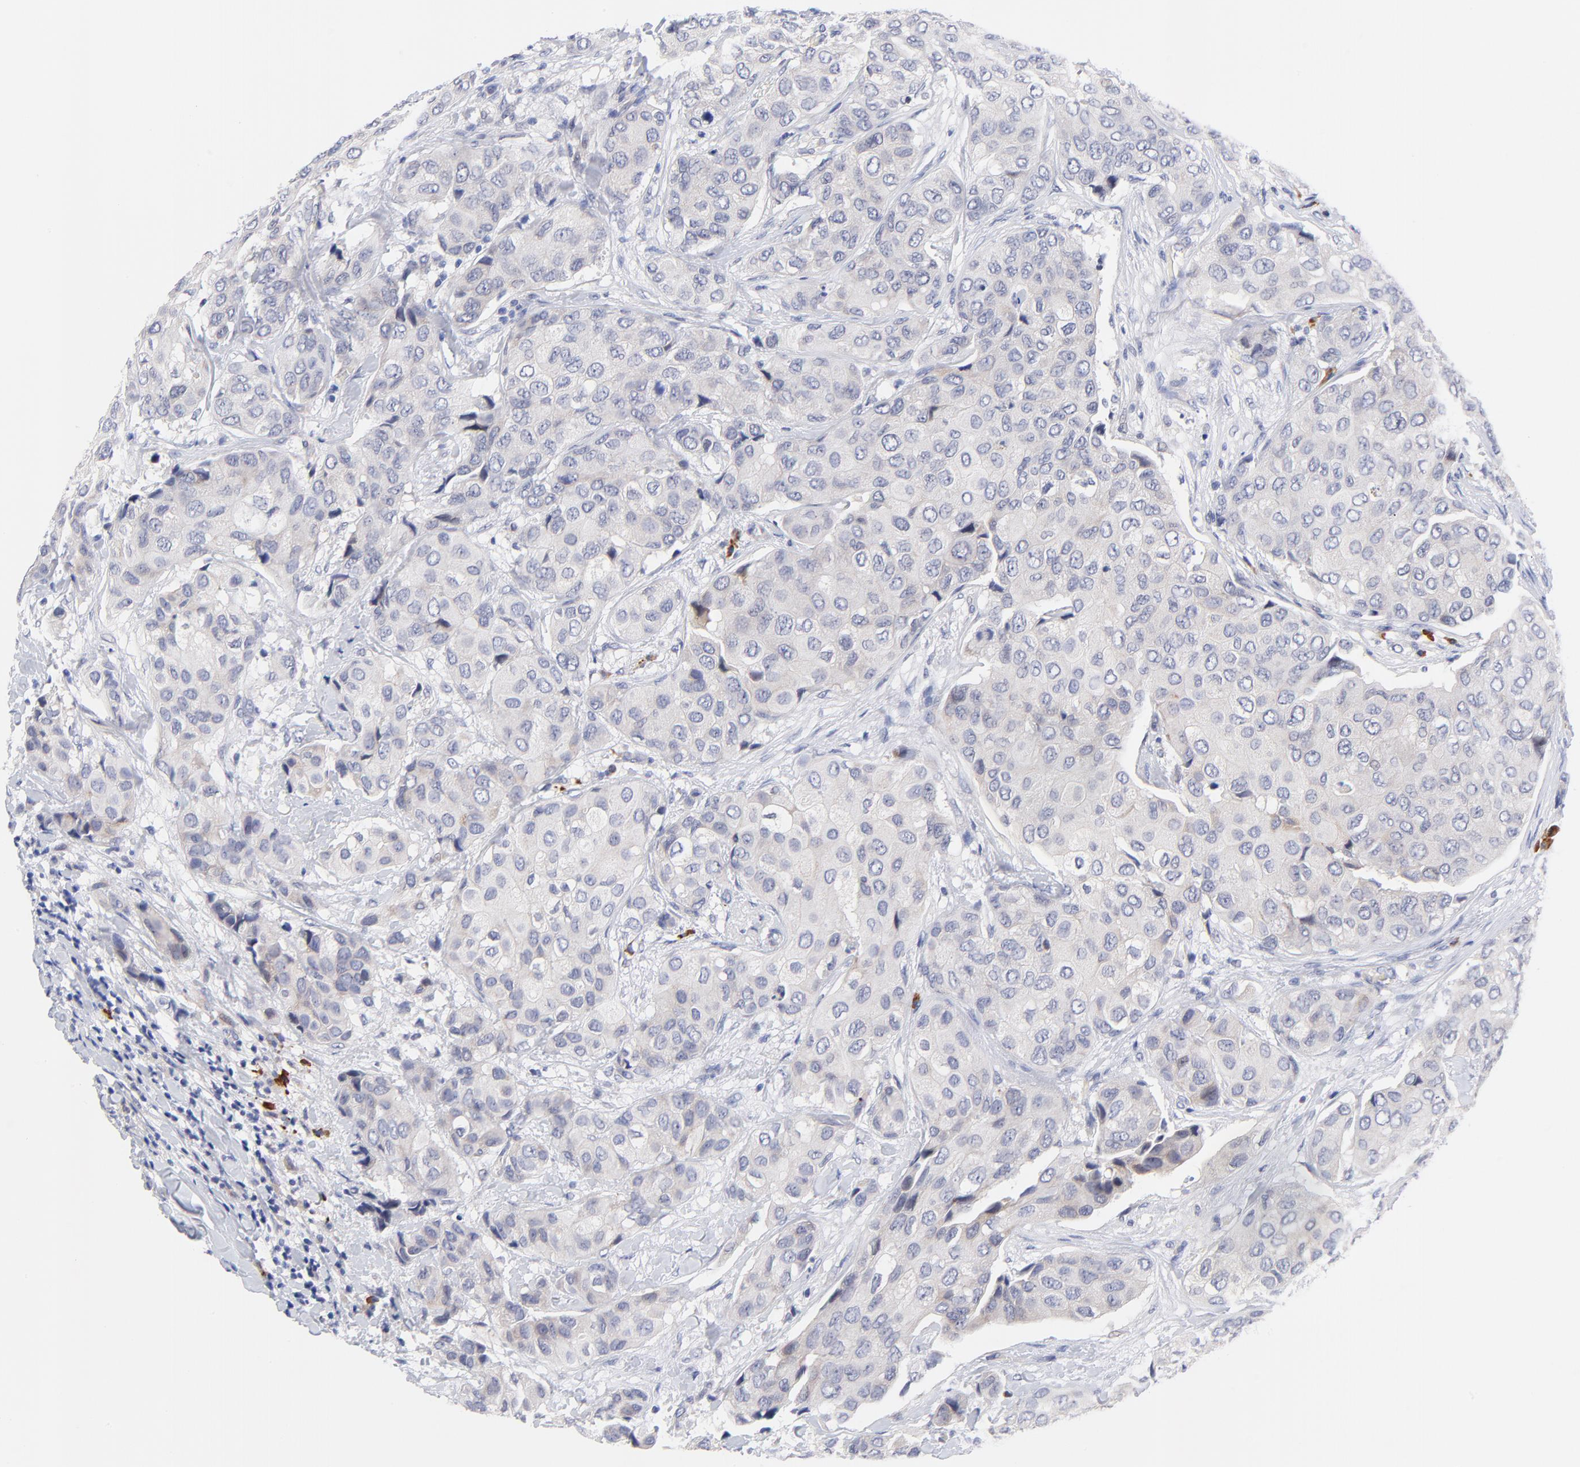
{"staining": {"intensity": "weak", "quantity": "<25%", "location": "cytoplasmic/membranous"}, "tissue": "breast cancer", "cell_type": "Tumor cells", "image_type": "cancer", "snomed": [{"axis": "morphology", "description": "Duct carcinoma"}, {"axis": "topography", "description": "Breast"}], "caption": "Immunohistochemical staining of human breast cancer demonstrates no significant positivity in tumor cells.", "gene": "AFF2", "patient": {"sex": "female", "age": 68}}